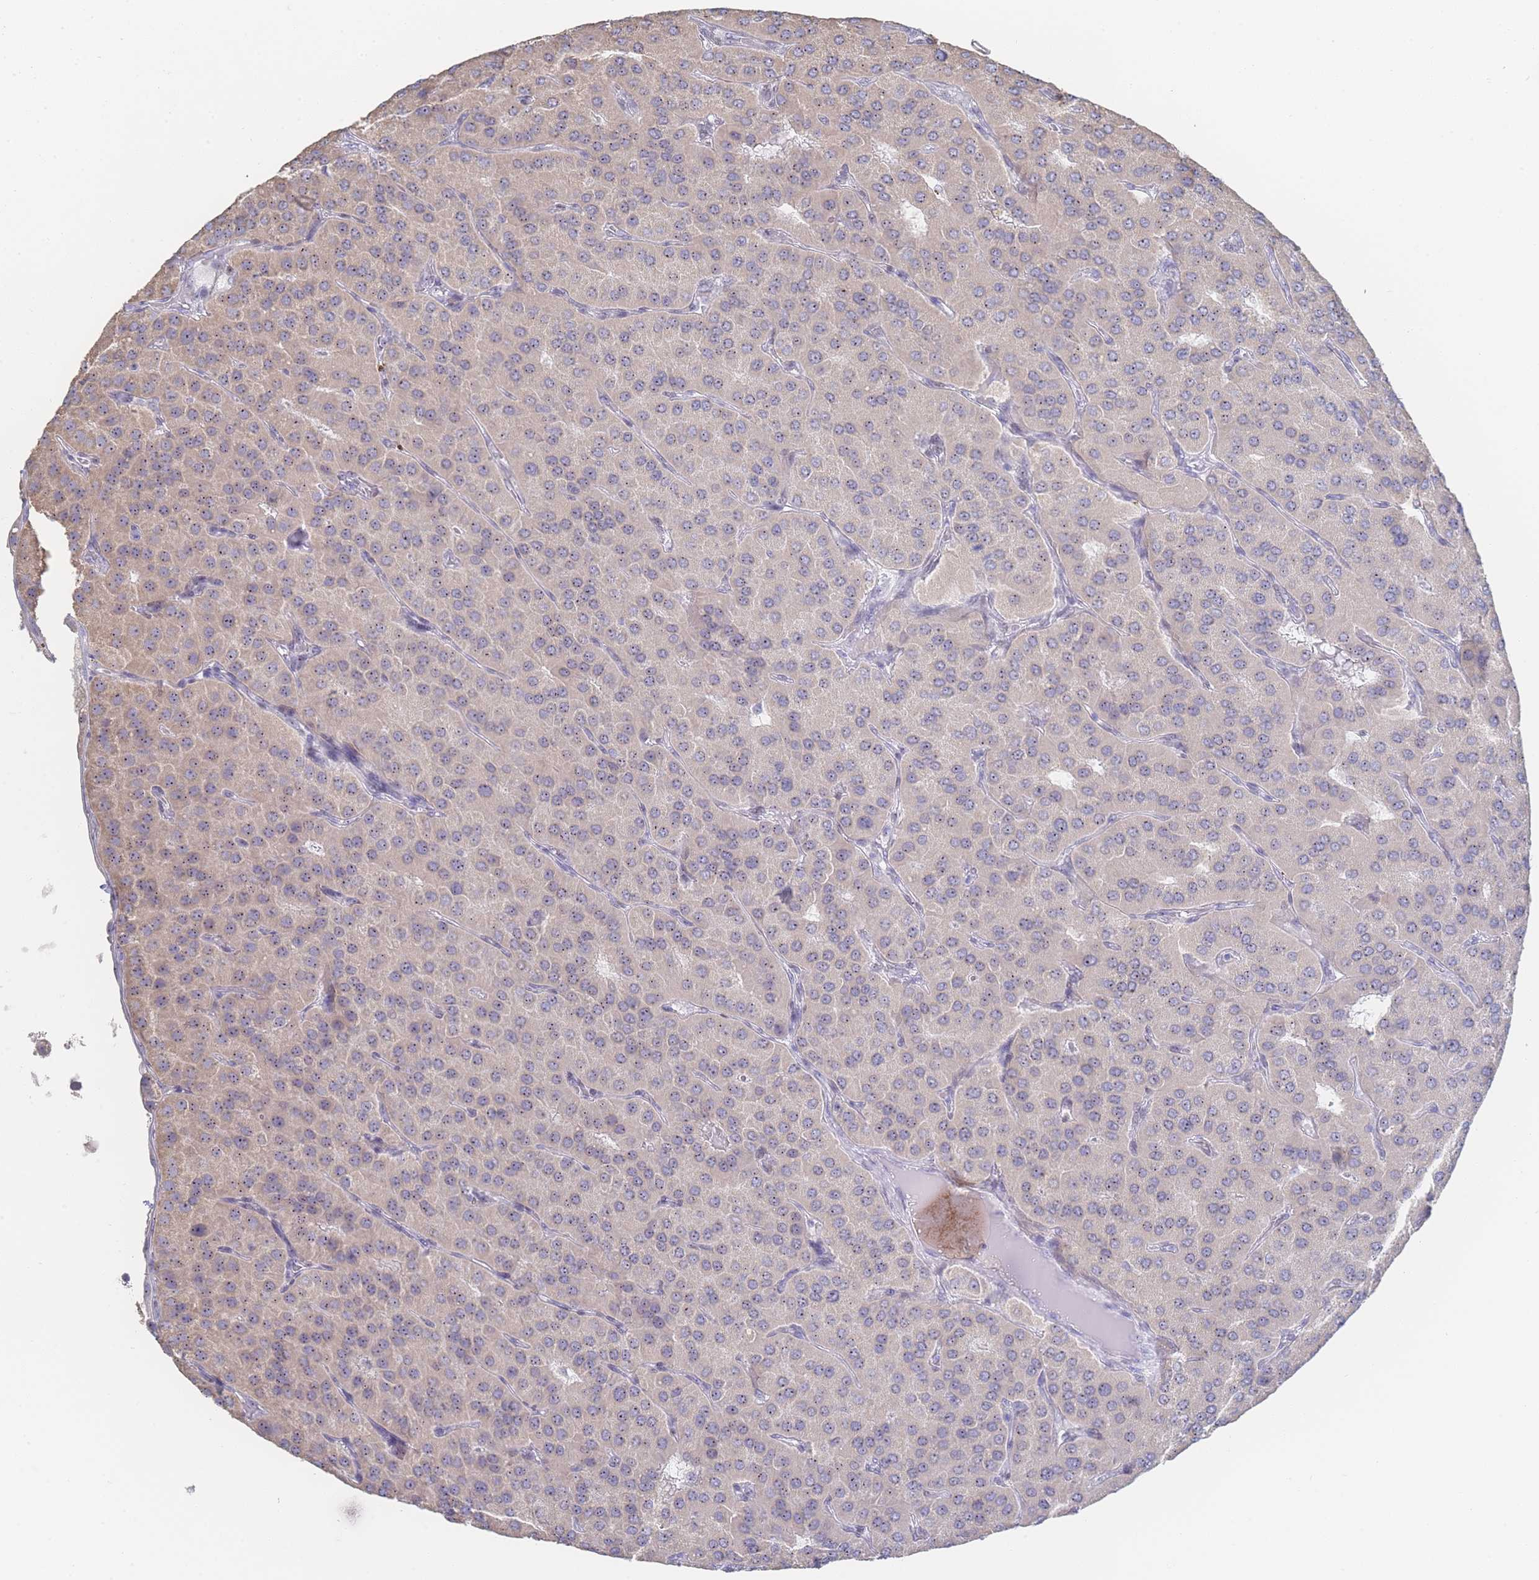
{"staining": {"intensity": "weak", "quantity": "25%-75%", "location": "cytoplasmic/membranous,nuclear"}, "tissue": "parathyroid gland", "cell_type": "Glandular cells", "image_type": "normal", "snomed": [{"axis": "morphology", "description": "Normal tissue, NOS"}, {"axis": "morphology", "description": "Adenoma, NOS"}, {"axis": "topography", "description": "Parathyroid gland"}], "caption": "A brown stain highlights weak cytoplasmic/membranous,nuclear positivity of a protein in glandular cells of benign human parathyroid gland.", "gene": "ZNF142", "patient": {"sex": "female", "age": 86}}